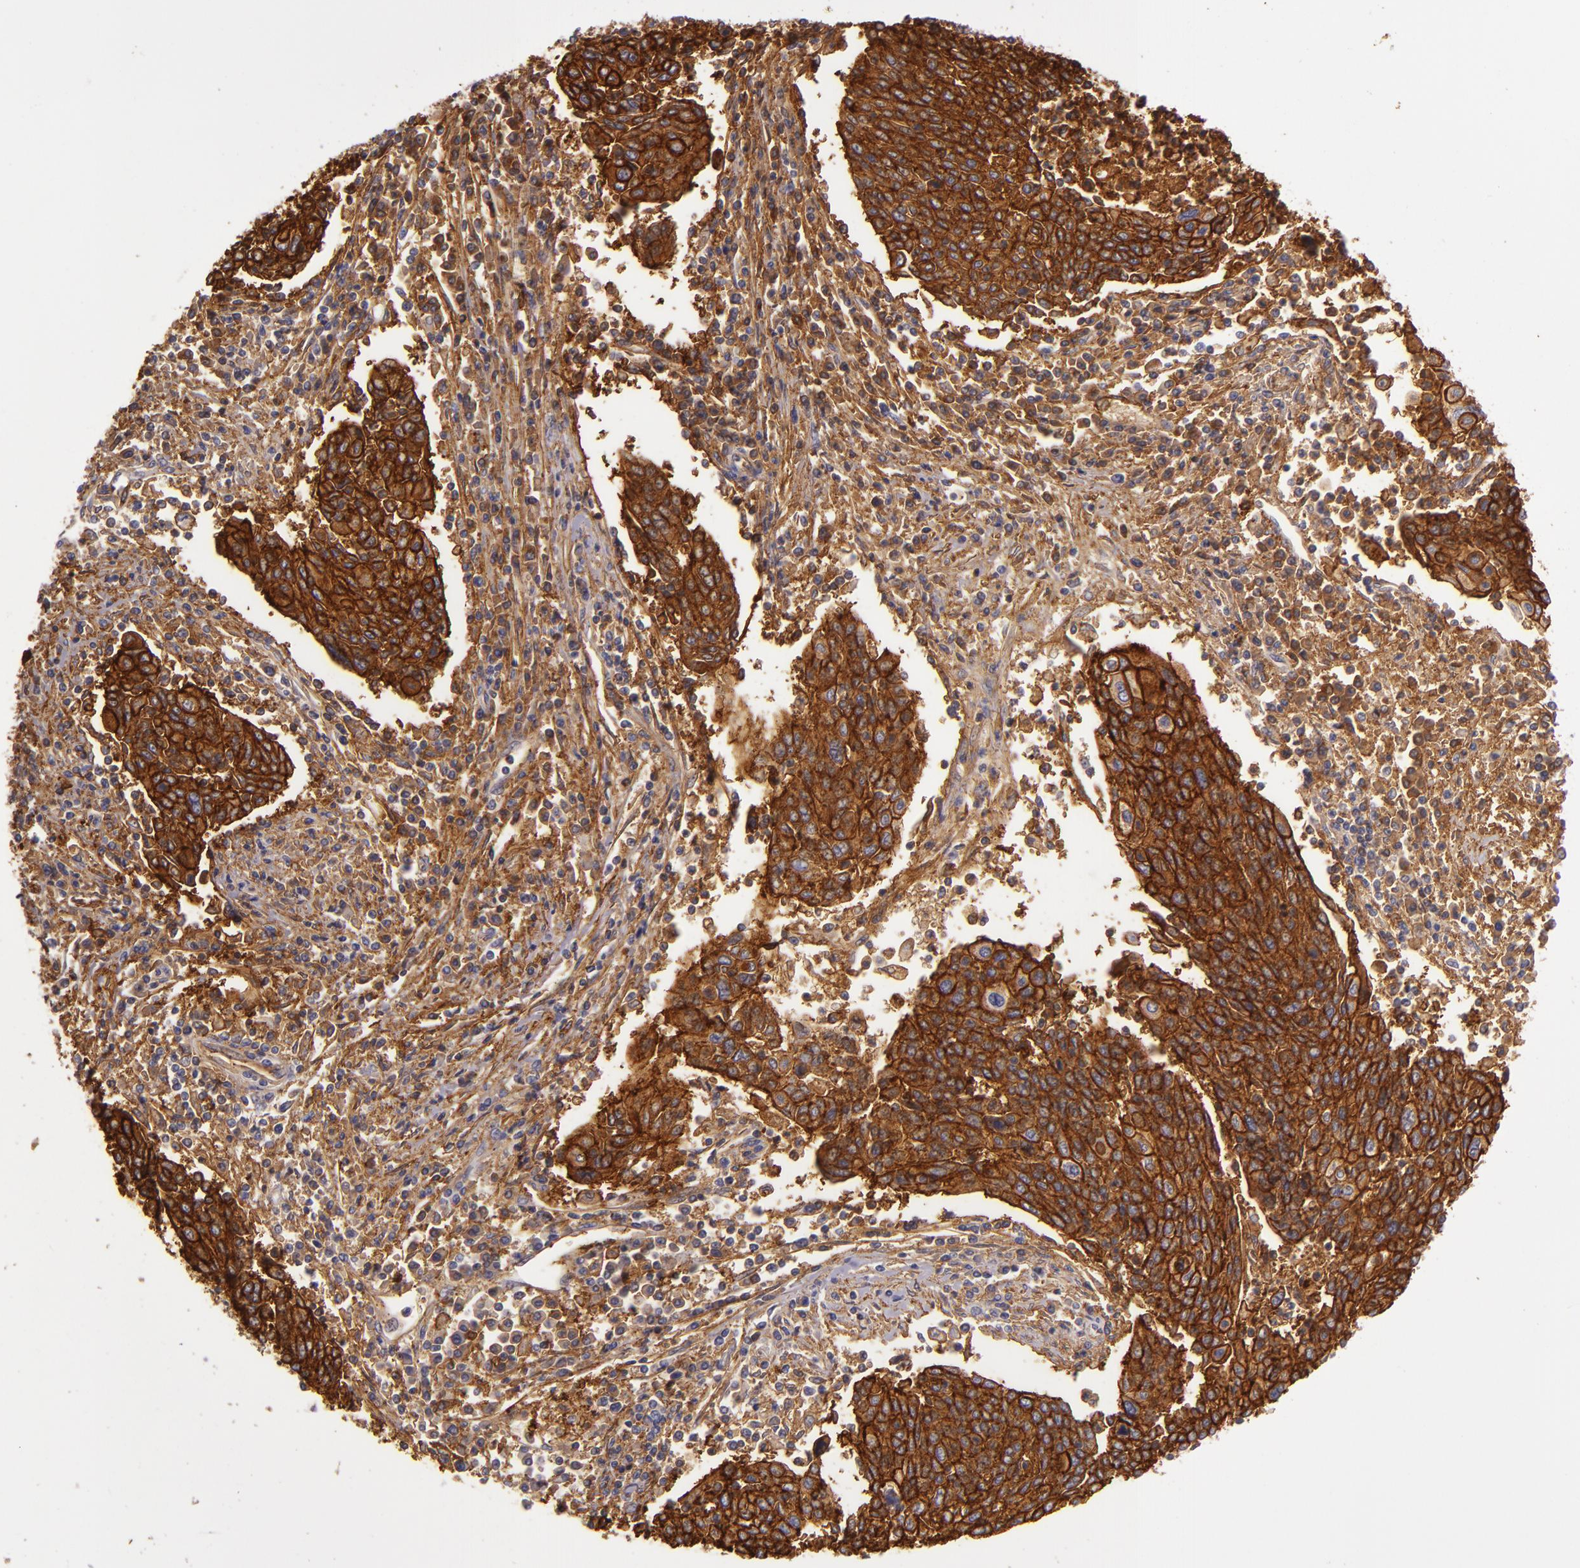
{"staining": {"intensity": "strong", "quantity": ">75%", "location": "cytoplasmic/membranous"}, "tissue": "cervical cancer", "cell_type": "Tumor cells", "image_type": "cancer", "snomed": [{"axis": "morphology", "description": "Squamous cell carcinoma, NOS"}, {"axis": "topography", "description": "Cervix"}], "caption": "Human cervical cancer stained with a protein marker demonstrates strong staining in tumor cells.", "gene": "CD9", "patient": {"sex": "female", "age": 40}}